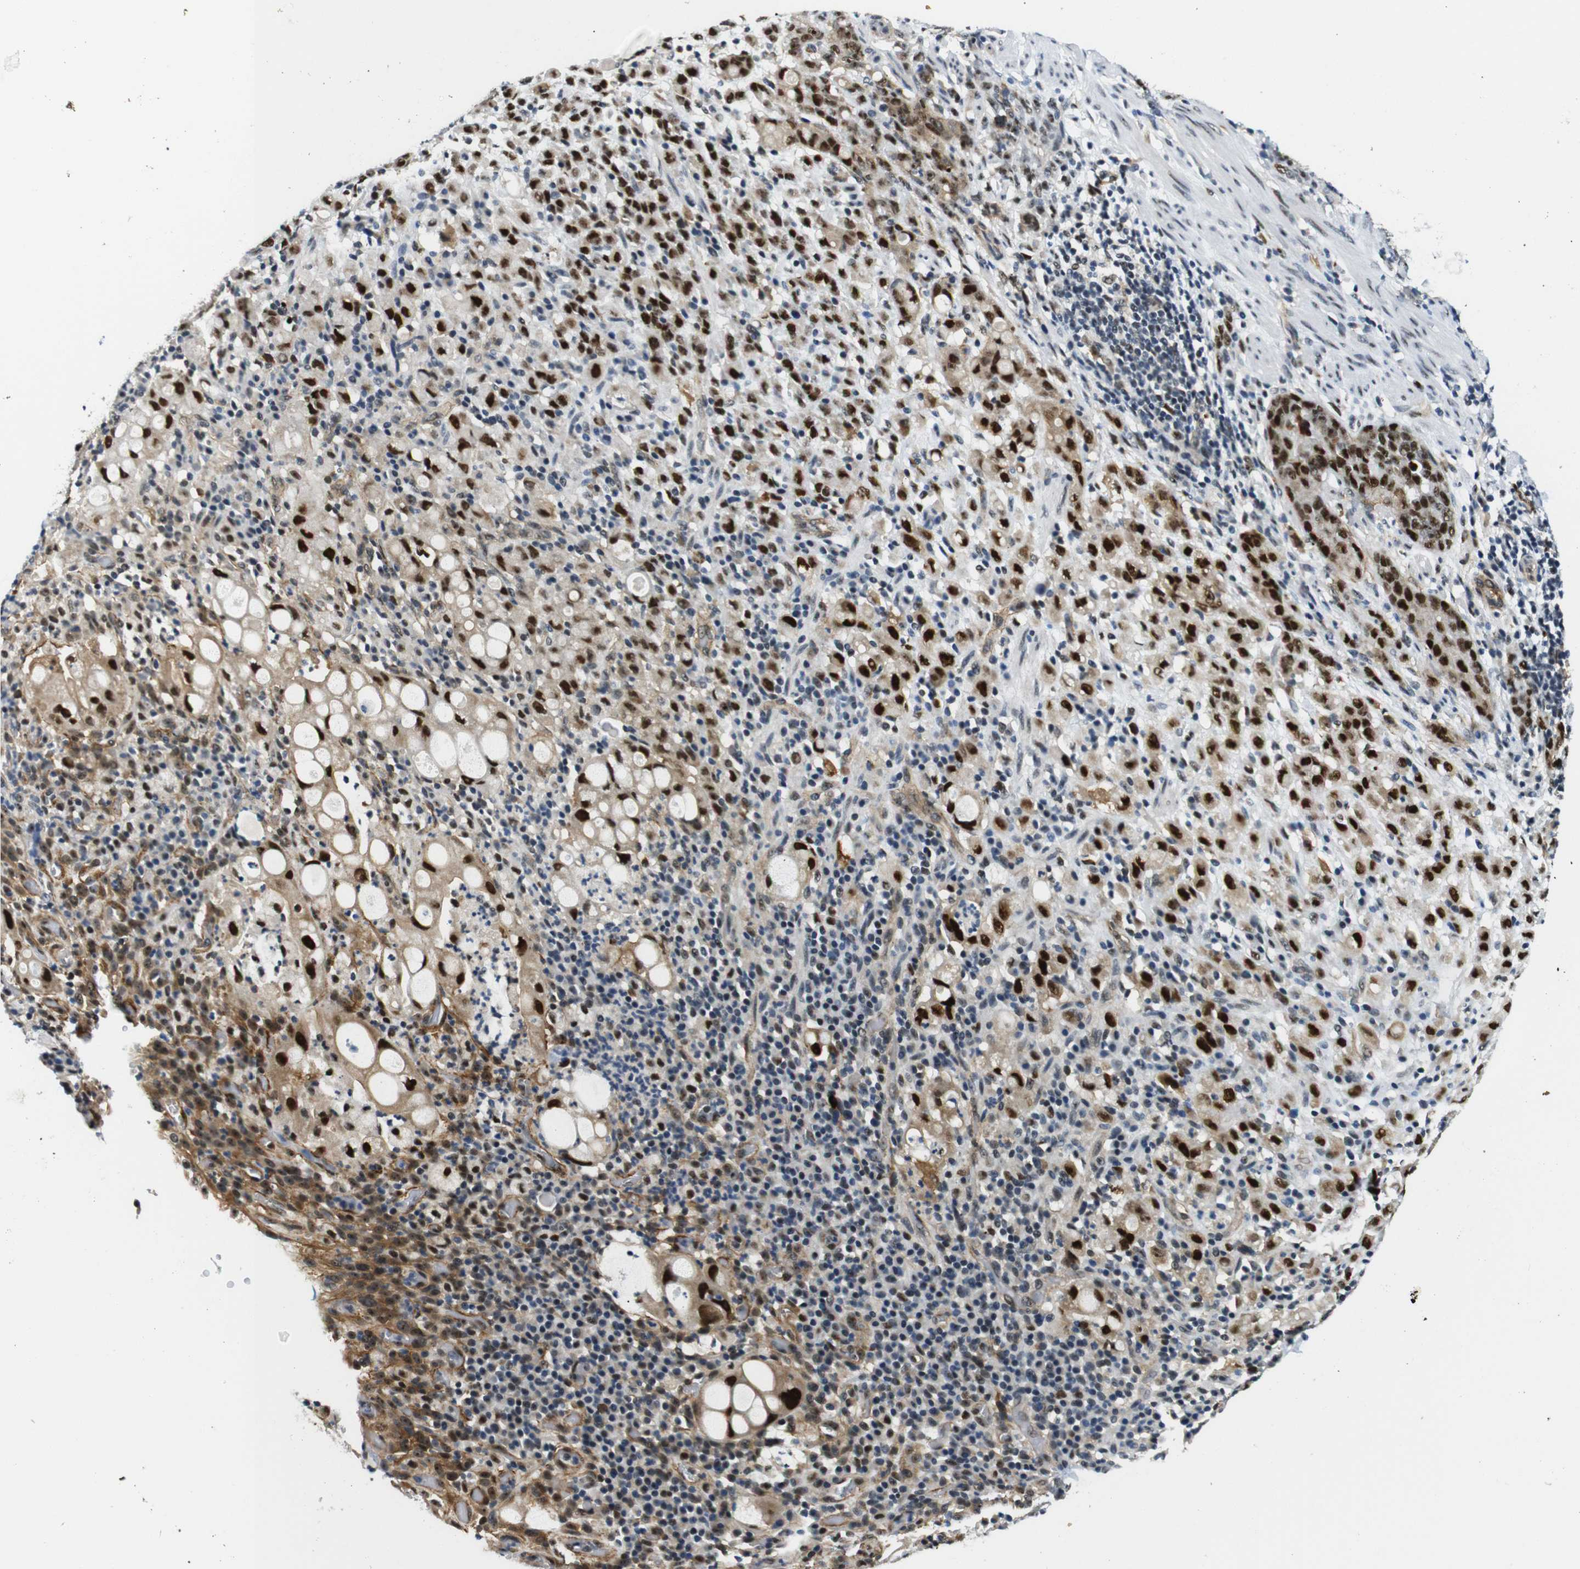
{"staining": {"intensity": "strong", "quantity": ">75%", "location": "nuclear"}, "tissue": "stomach cancer", "cell_type": "Tumor cells", "image_type": "cancer", "snomed": [{"axis": "morphology", "description": "Adenocarcinoma, NOS"}, {"axis": "topography", "description": "Stomach, lower"}], "caption": "Stomach adenocarcinoma stained with a protein marker shows strong staining in tumor cells.", "gene": "PARN", "patient": {"sex": "male", "age": 88}}